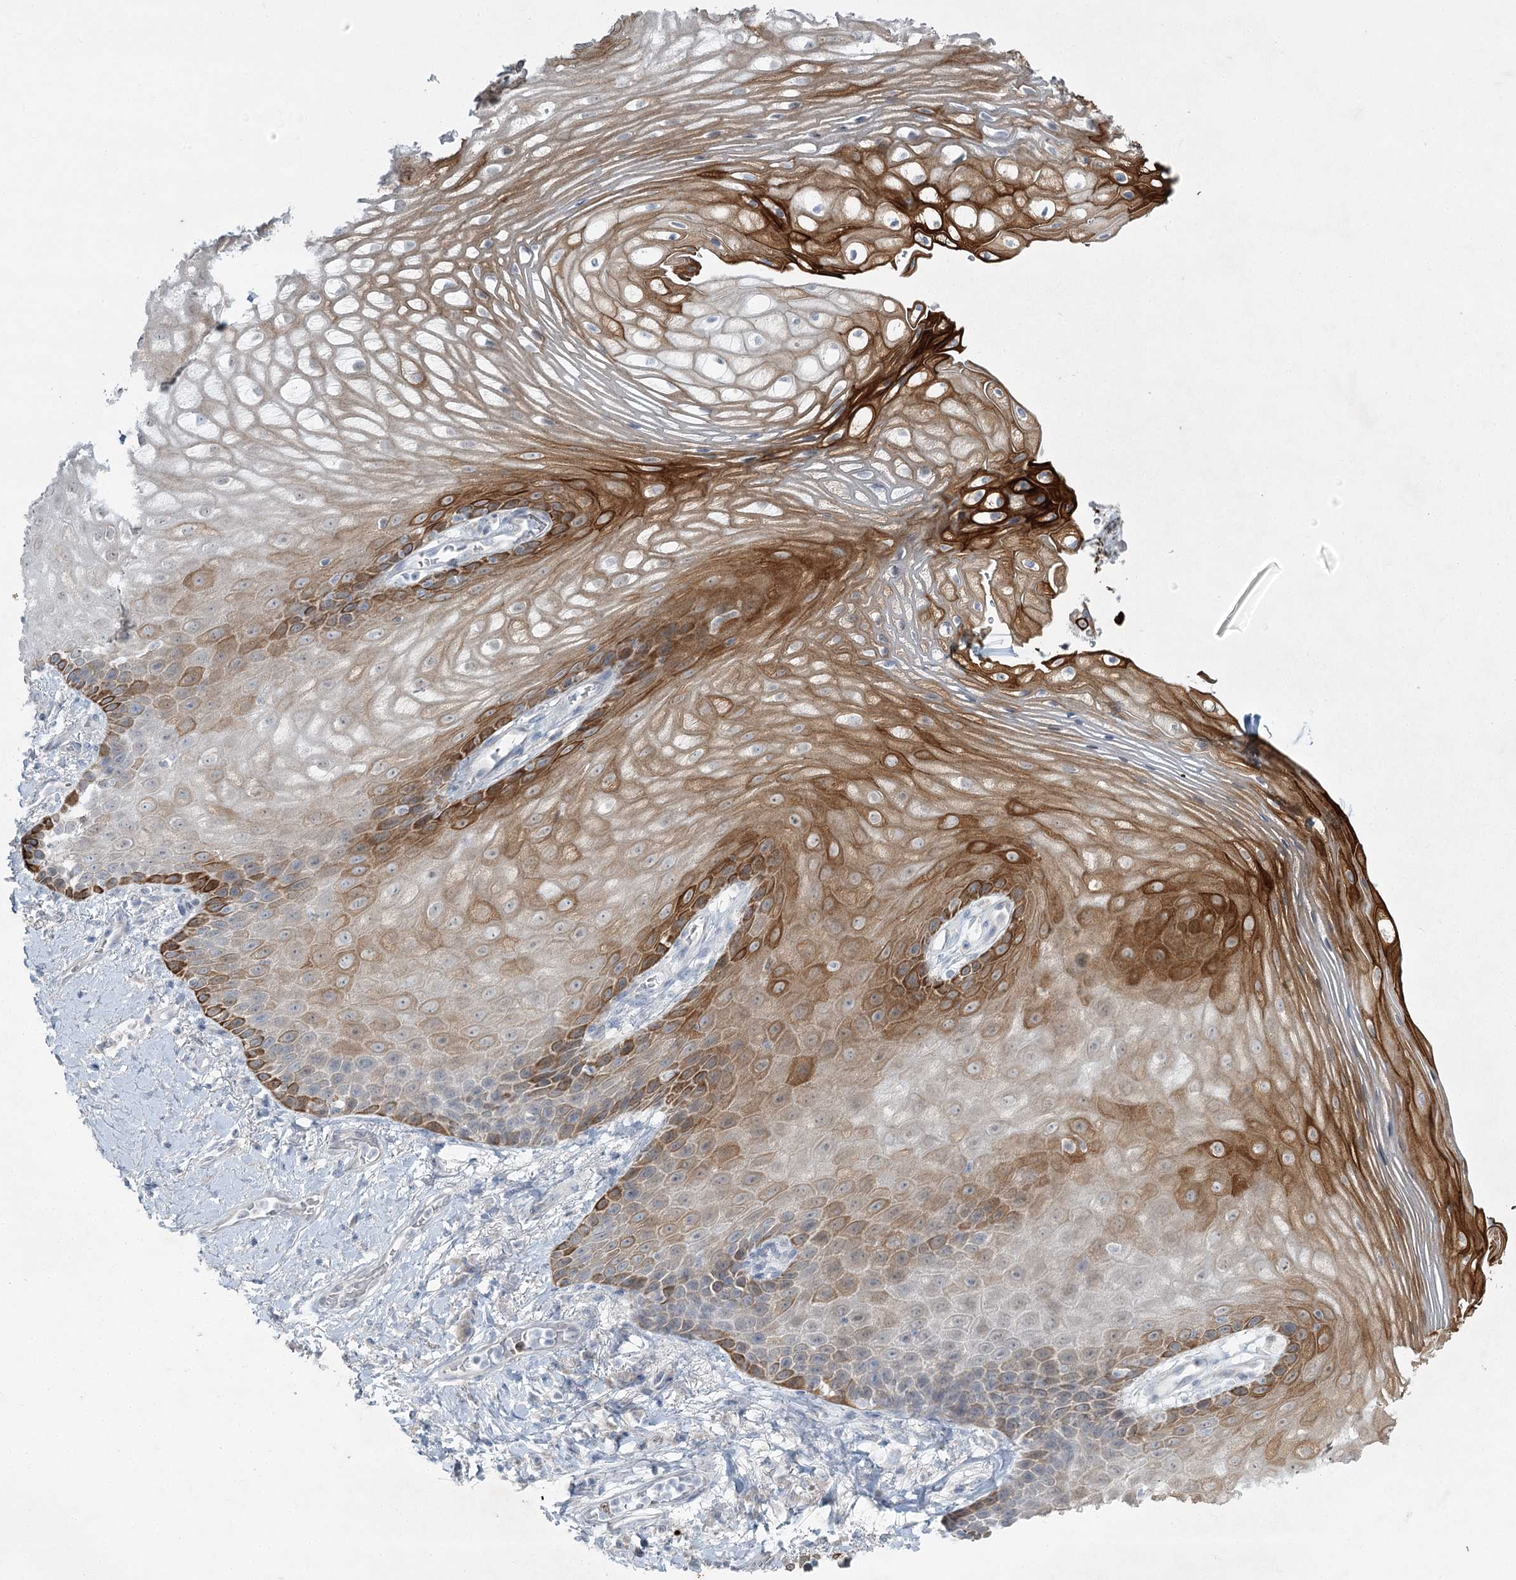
{"staining": {"intensity": "moderate", "quantity": "25%-75%", "location": "cytoplasmic/membranous"}, "tissue": "vagina", "cell_type": "Squamous epithelial cells", "image_type": "normal", "snomed": [{"axis": "morphology", "description": "Normal tissue, NOS"}, {"axis": "topography", "description": "Vagina"}], "caption": "Human vagina stained with a brown dye displays moderate cytoplasmic/membranous positive expression in approximately 25%-75% of squamous epithelial cells.", "gene": "ABITRAM", "patient": {"sex": "female", "age": 60}}